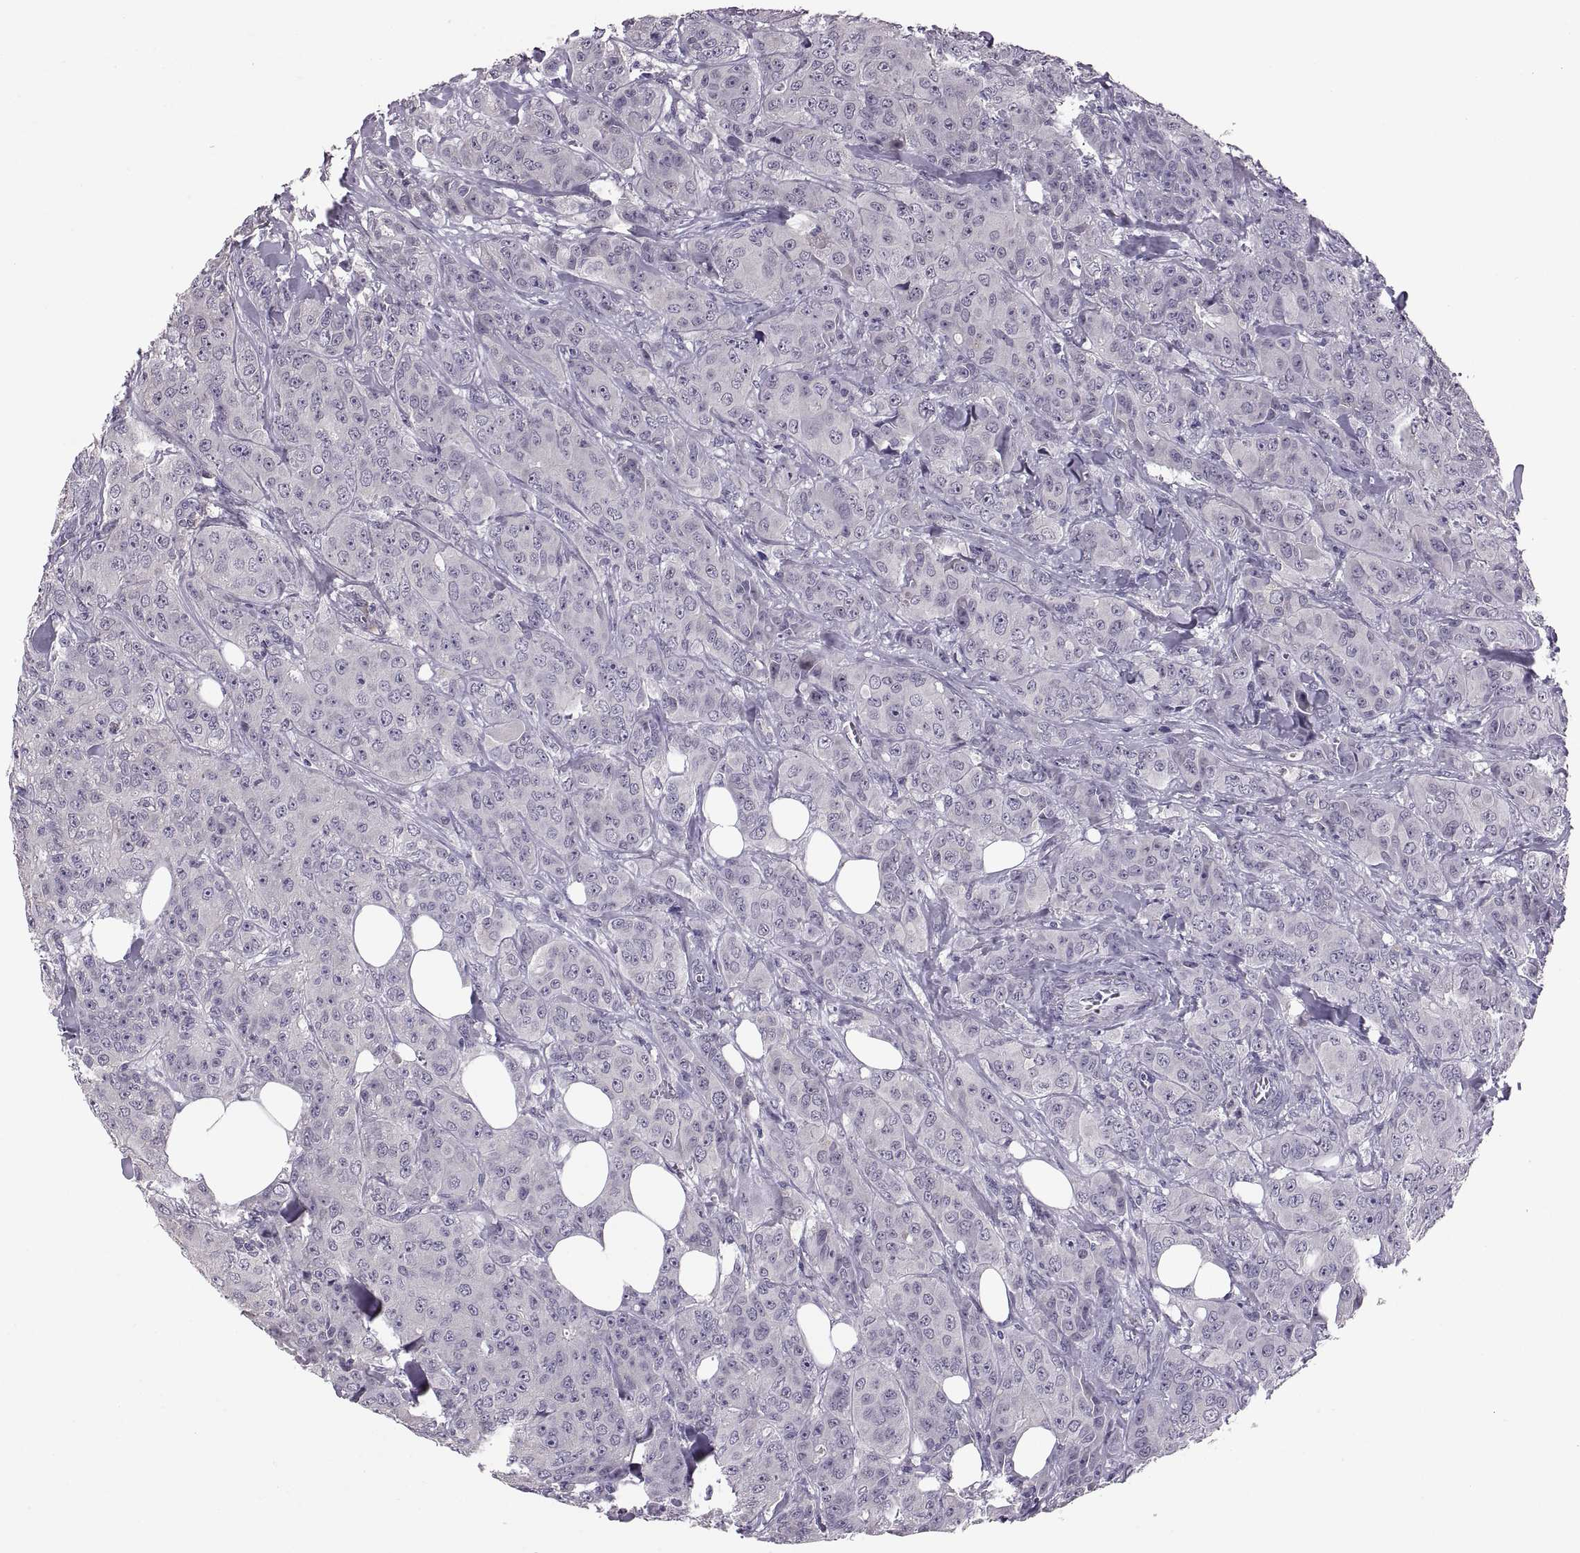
{"staining": {"intensity": "negative", "quantity": "none", "location": "none"}, "tissue": "breast cancer", "cell_type": "Tumor cells", "image_type": "cancer", "snomed": [{"axis": "morphology", "description": "Duct carcinoma"}, {"axis": "topography", "description": "Breast"}], "caption": "A micrograph of human breast cancer (infiltrating ductal carcinoma) is negative for staining in tumor cells.", "gene": "MAGEB18", "patient": {"sex": "female", "age": 43}}